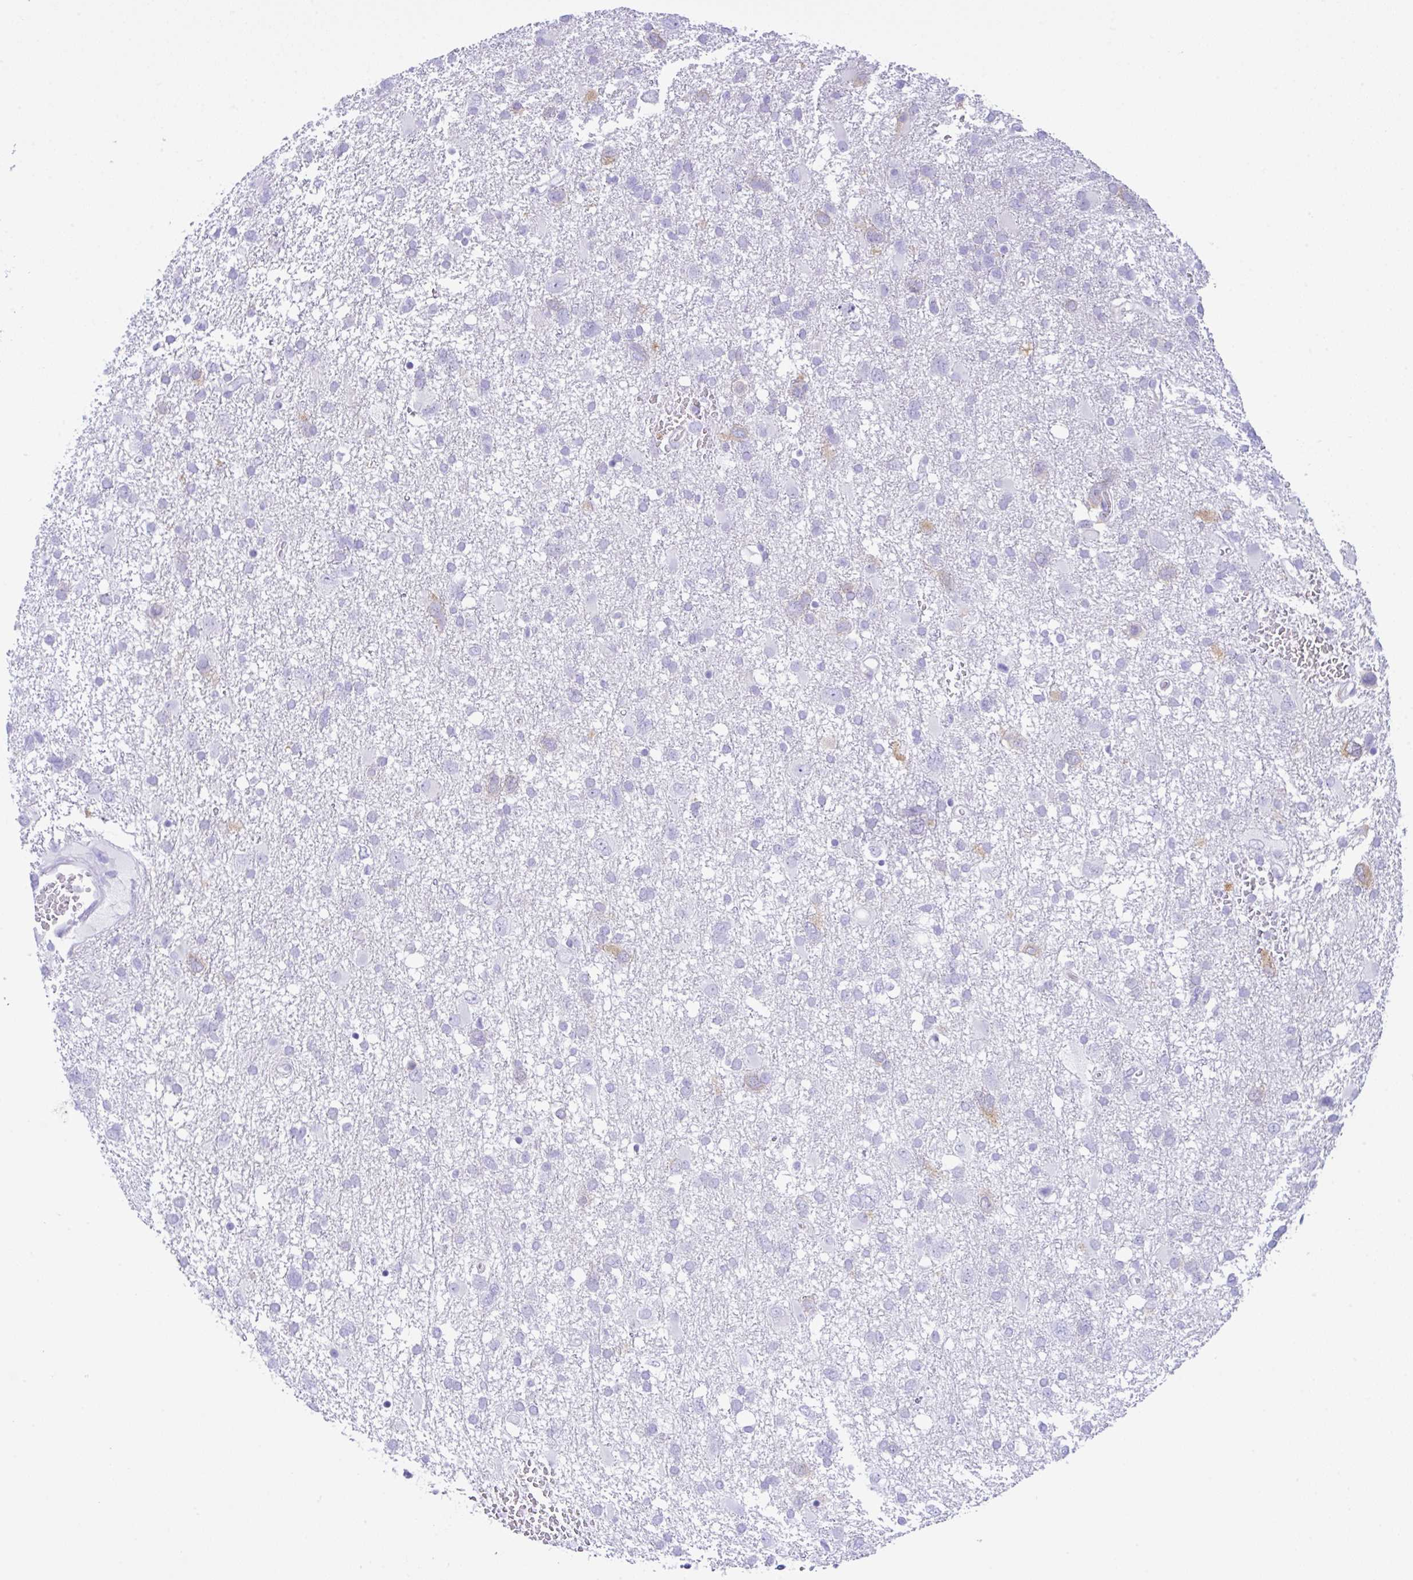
{"staining": {"intensity": "moderate", "quantity": "<25%", "location": "cytoplasmic/membranous"}, "tissue": "glioma", "cell_type": "Tumor cells", "image_type": "cancer", "snomed": [{"axis": "morphology", "description": "Glioma, malignant, High grade"}, {"axis": "topography", "description": "Brain"}], "caption": "Glioma stained with a protein marker displays moderate staining in tumor cells.", "gene": "RRM2", "patient": {"sex": "male", "age": 61}}